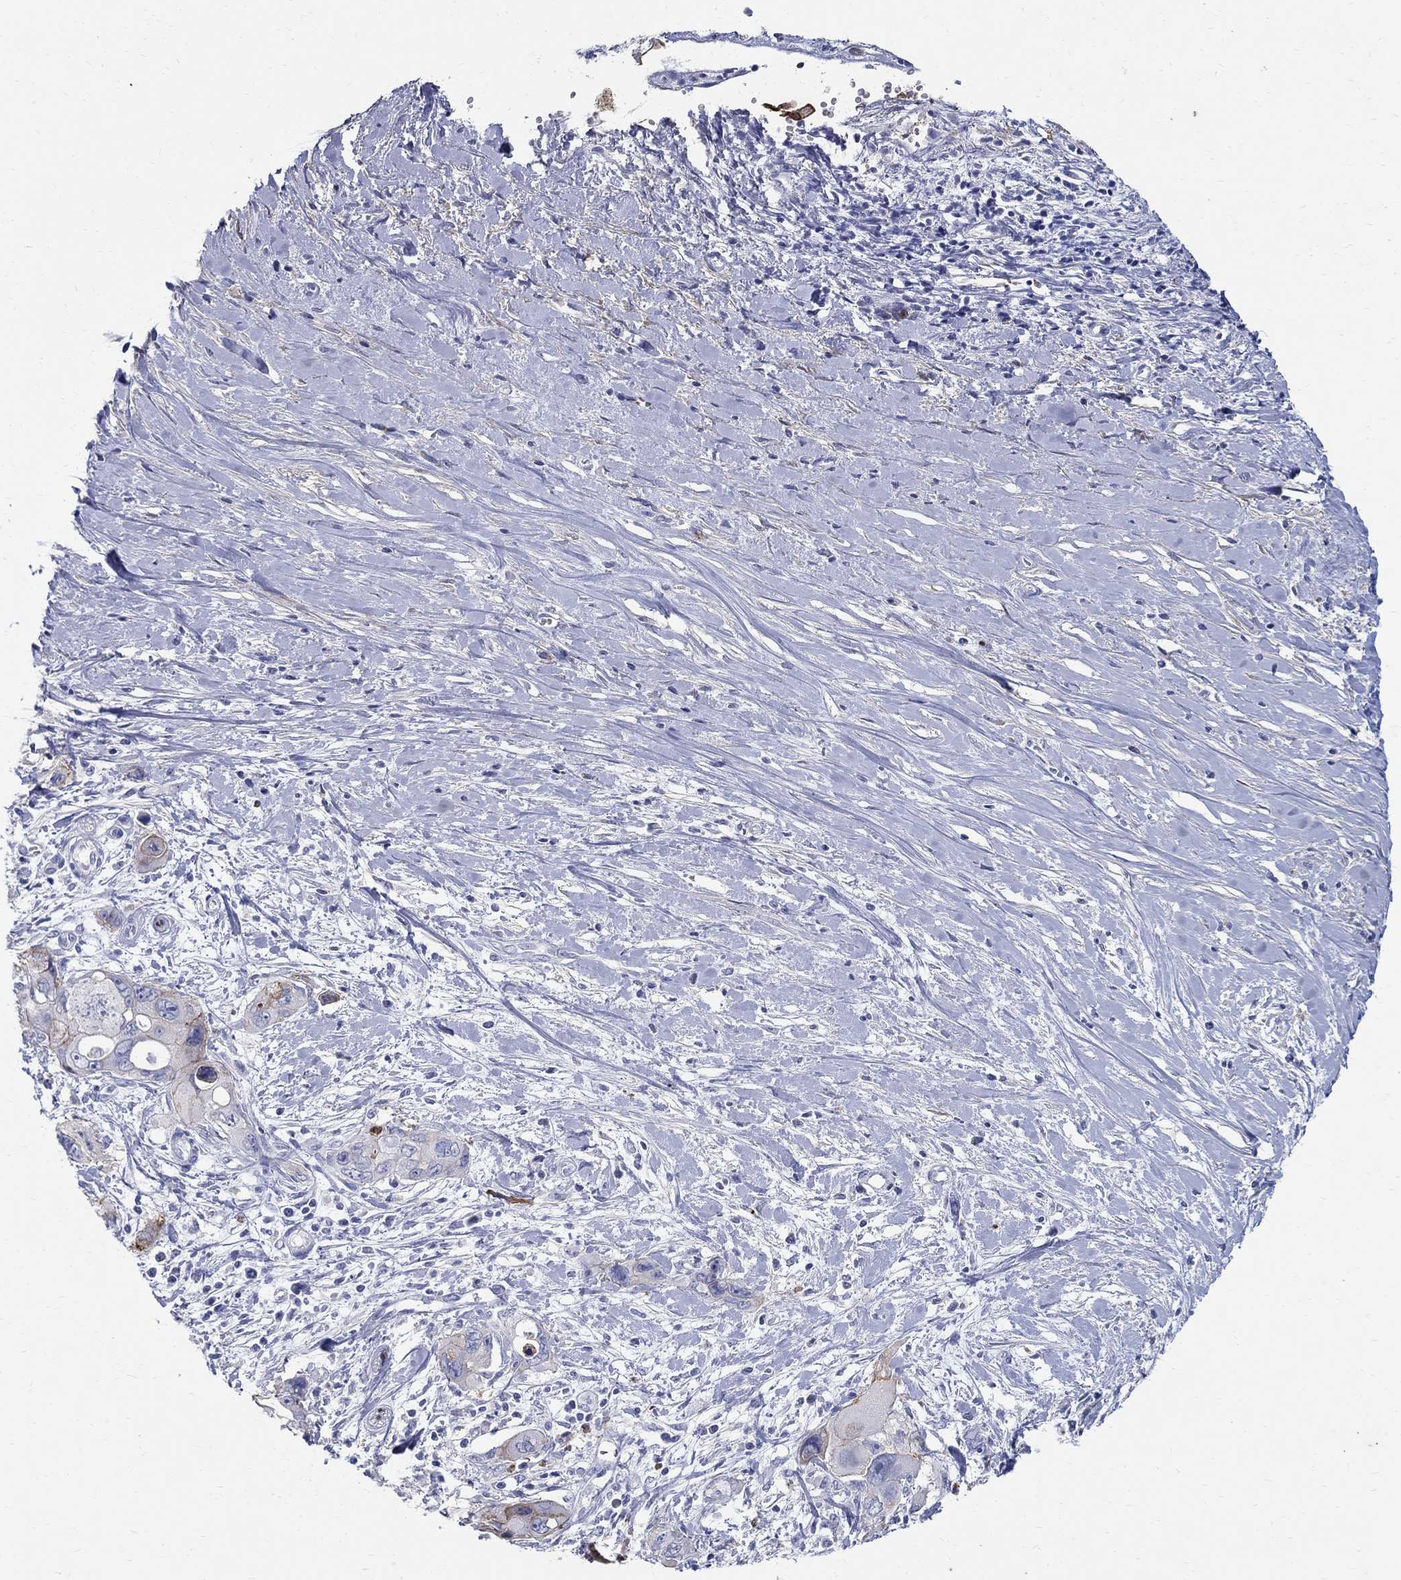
{"staining": {"intensity": "weak", "quantity": "<25%", "location": "cytoplasmic/membranous"}, "tissue": "pancreatic cancer", "cell_type": "Tumor cells", "image_type": "cancer", "snomed": [{"axis": "morphology", "description": "Adenocarcinoma, NOS"}, {"axis": "topography", "description": "Pancreas"}], "caption": "Human pancreatic adenocarcinoma stained for a protein using immunohistochemistry (IHC) demonstrates no positivity in tumor cells.", "gene": "SOX2", "patient": {"sex": "male", "age": 47}}